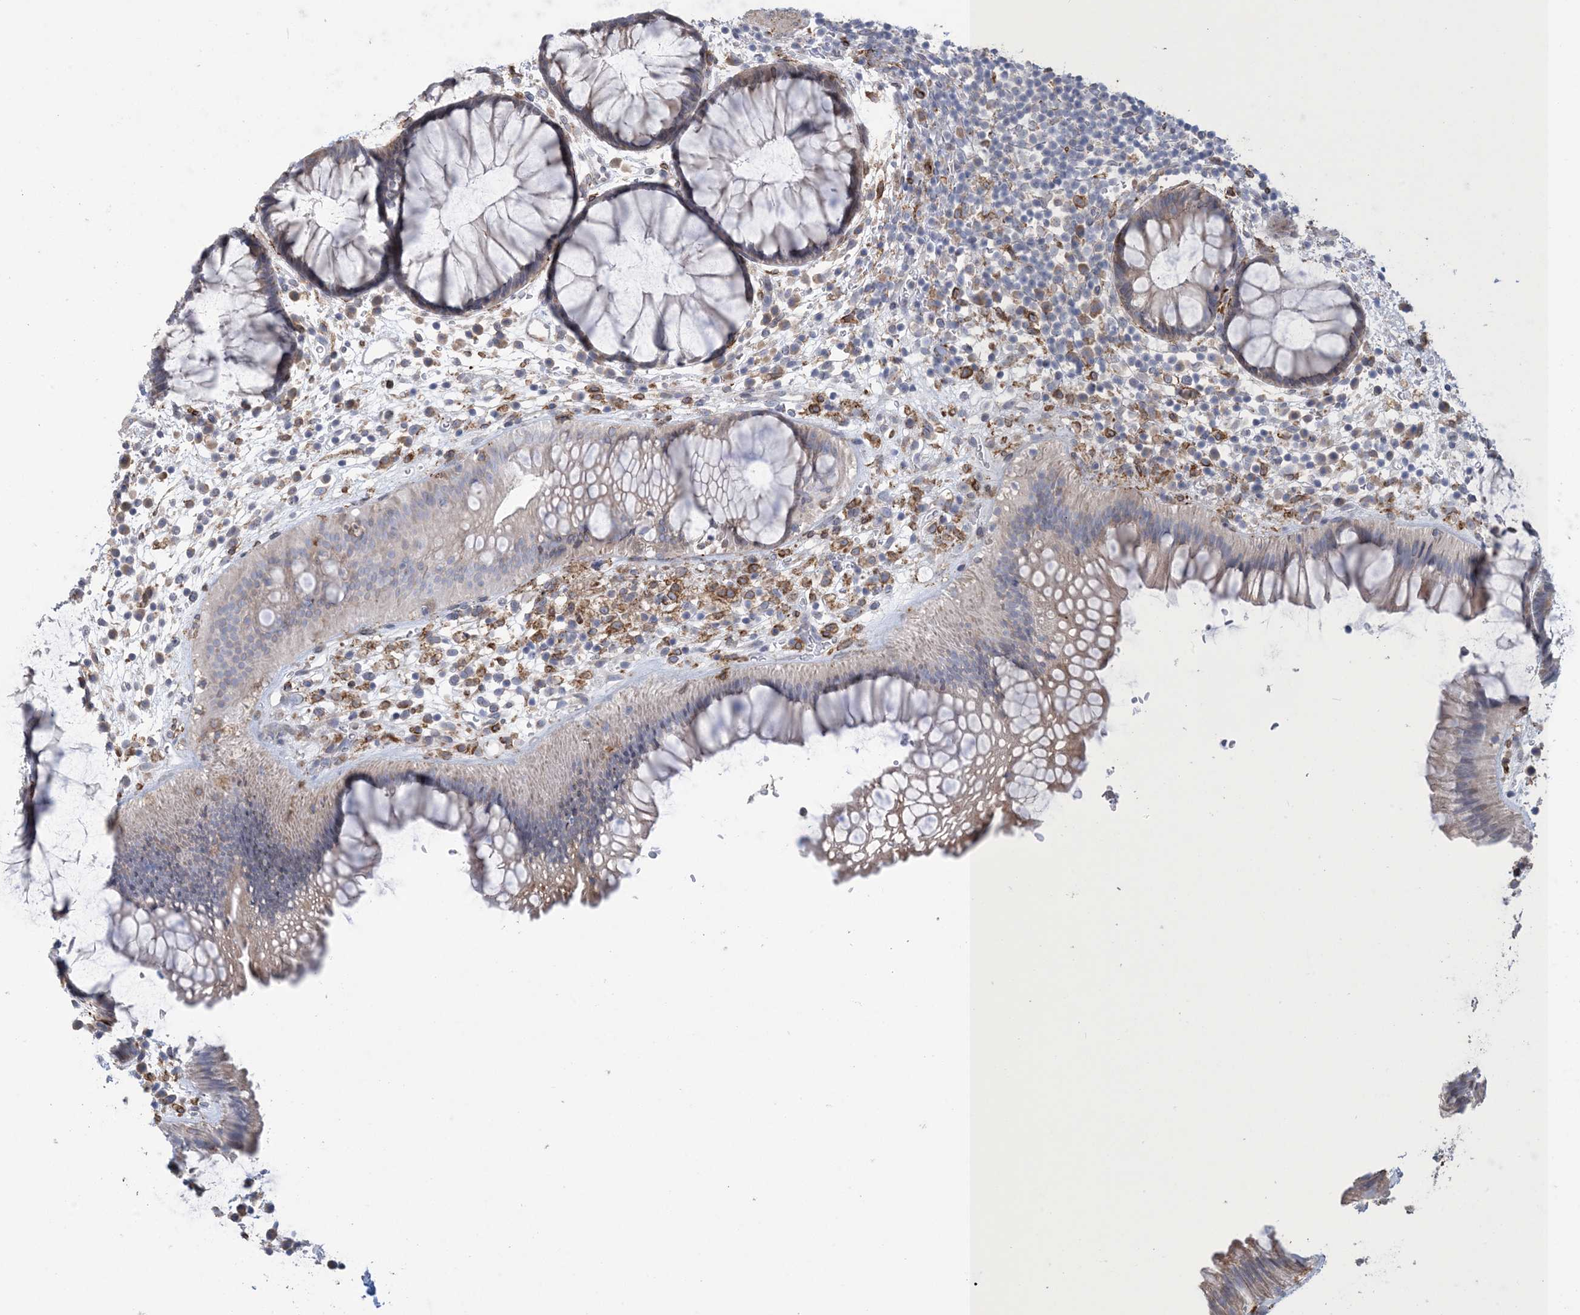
{"staining": {"intensity": "moderate", "quantity": ">75%", "location": "cytoplasmic/membranous"}, "tissue": "rectum", "cell_type": "Glandular cells", "image_type": "normal", "snomed": [{"axis": "morphology", "description": "Normal tissue, NOS"}, {"axis": "topography", "description": "Rectum"}], "caption": "Immunohistochemical staining of unremarkable human rectum demonstrates >75% levels of moderate cytoplasmic/membranous protein positivity in approximately >75% of glandular cells.", "gene": "SHANK1", "patient": {"sex": "male", "age": 51}}